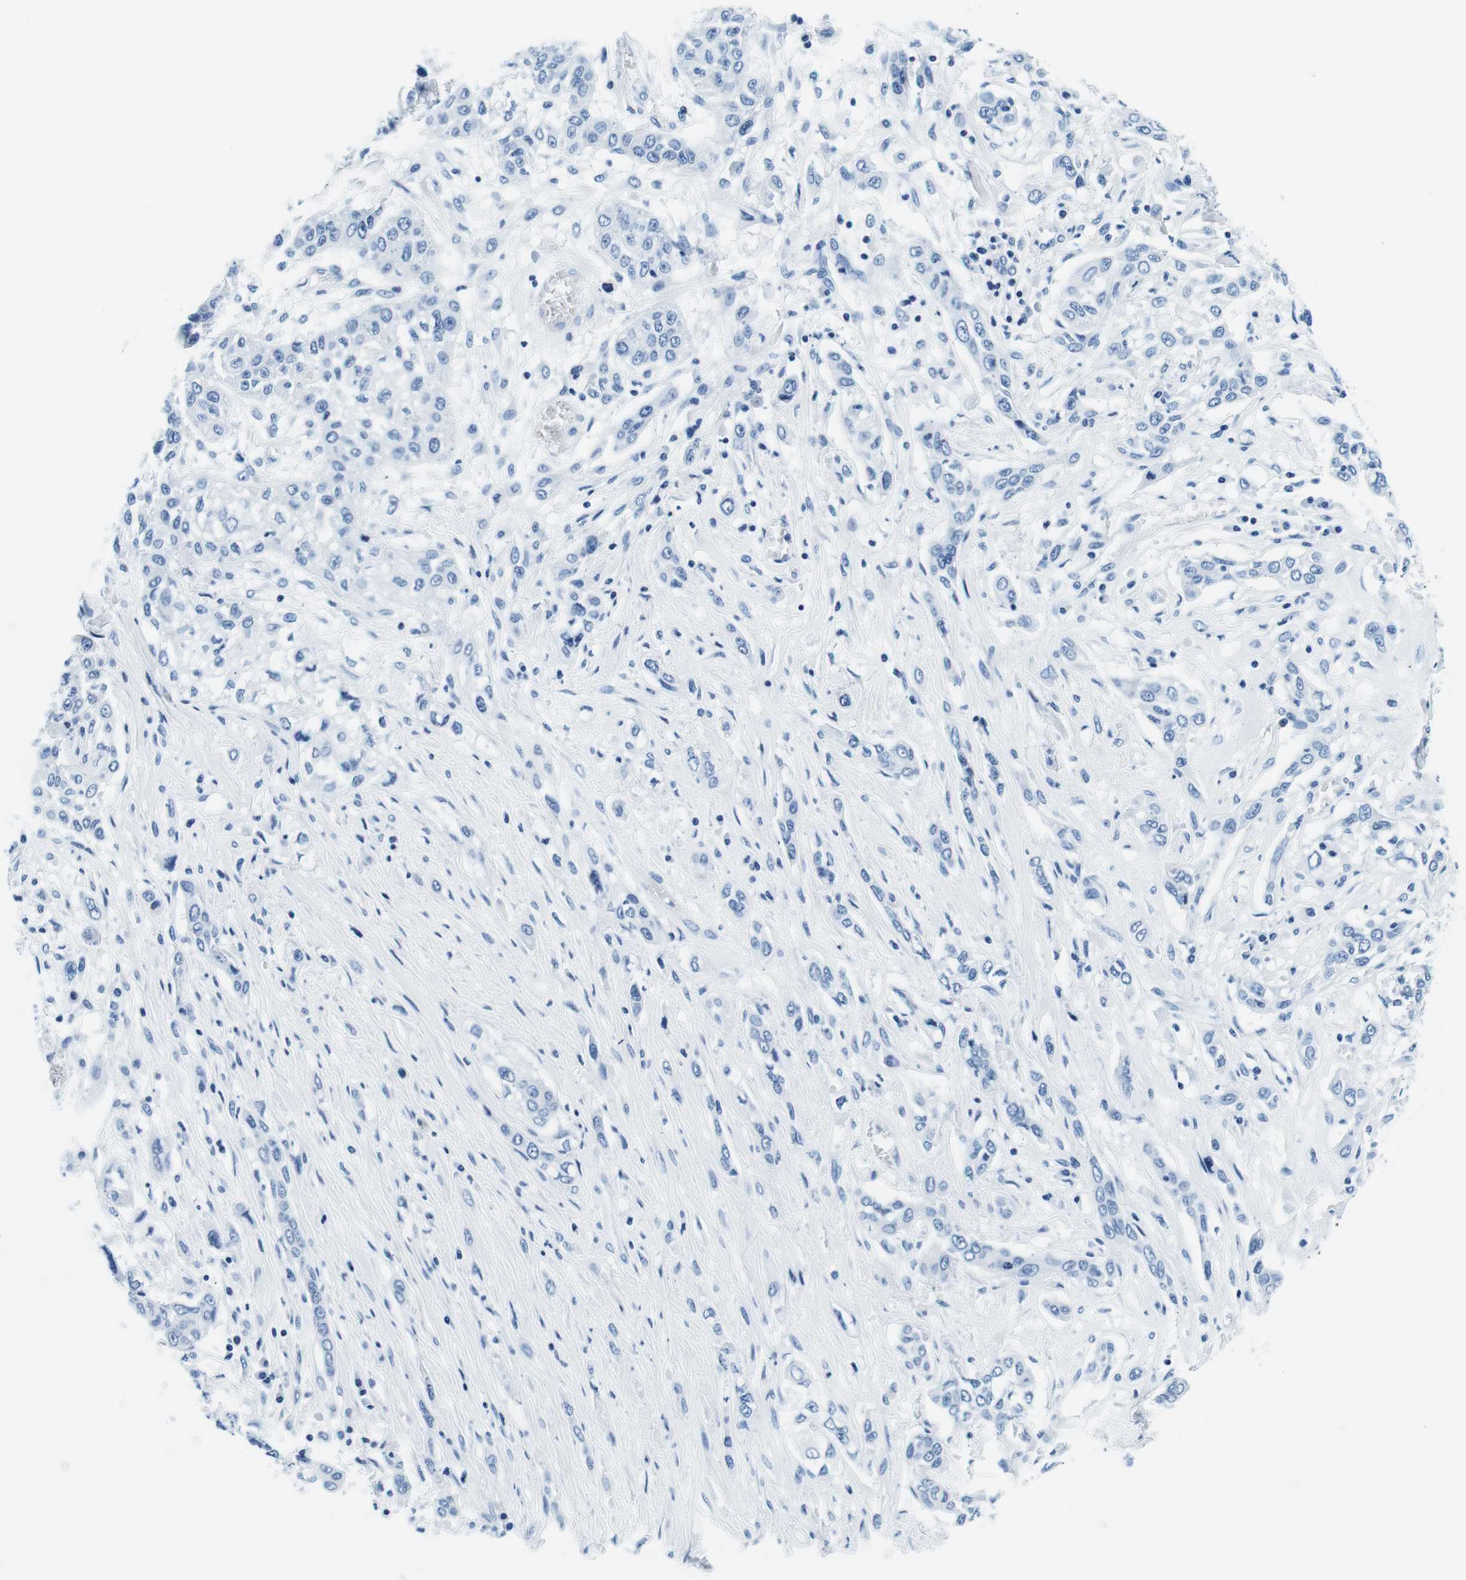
{"staining": {"intensity": "negative", "quantity": "none", "location": "none"}, "tissue": "lung cancer", "cell_type": "Tumor cells", "image_type": "cancer", "snomed": [{"axis": "morphology", "description": "Squamous cell carcinoma, NOS"}, {"axis": "topography", "description": "Lung"}], "caption": "Tumor cells show no significant positivity in lung cancer (squamous cell carcinoma).", "gene": "ELANE", "patient": {"sex": "male", "age": 71}}